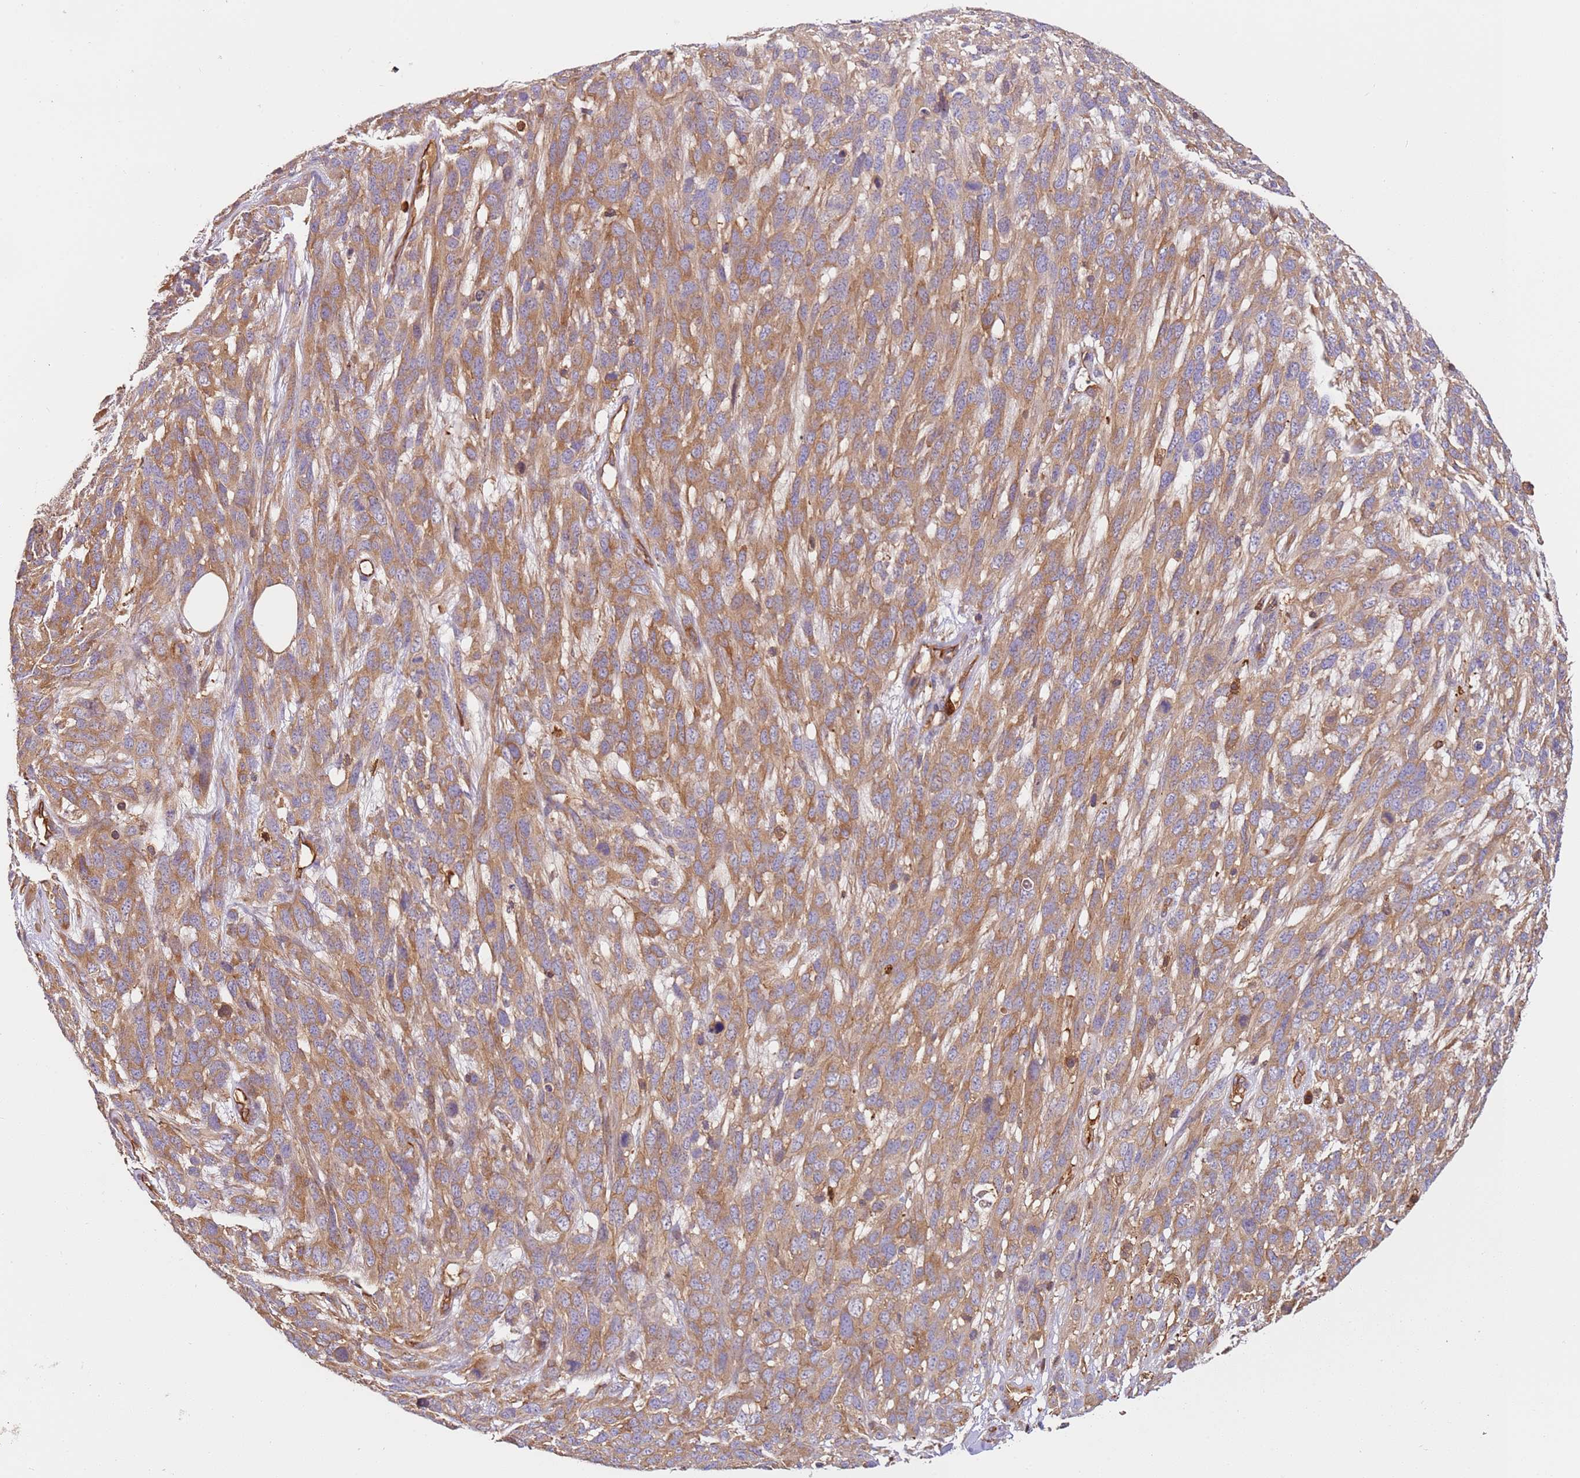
{"staining": {"intensity": "moderate", "quantity": ">75%", "location": "cytoplasmic/membranous"}, "tissue": "melanoma", "cell_type": "Tumor cells", "image_type": "cancer", "snomed": [{"axis": "morphology", "description": "Normal morphology"}, {"axis": "morphology", "description": "Malignant melanoma, NOS"}, {"axis": "topography", "description": "Skin"}], "caption": "IHC histopathology image of neoplastic tissue: melanoma stained using immunohistochemistry (IHC) displays medium levels of moderate protein expression localized specifically in the cytoplasmic/membranous of tumor cells, appearing as a cytoplasmic/membranous brown color.", "gene": "OR6P1", "patient": {"sex": "female", "age": 72}}